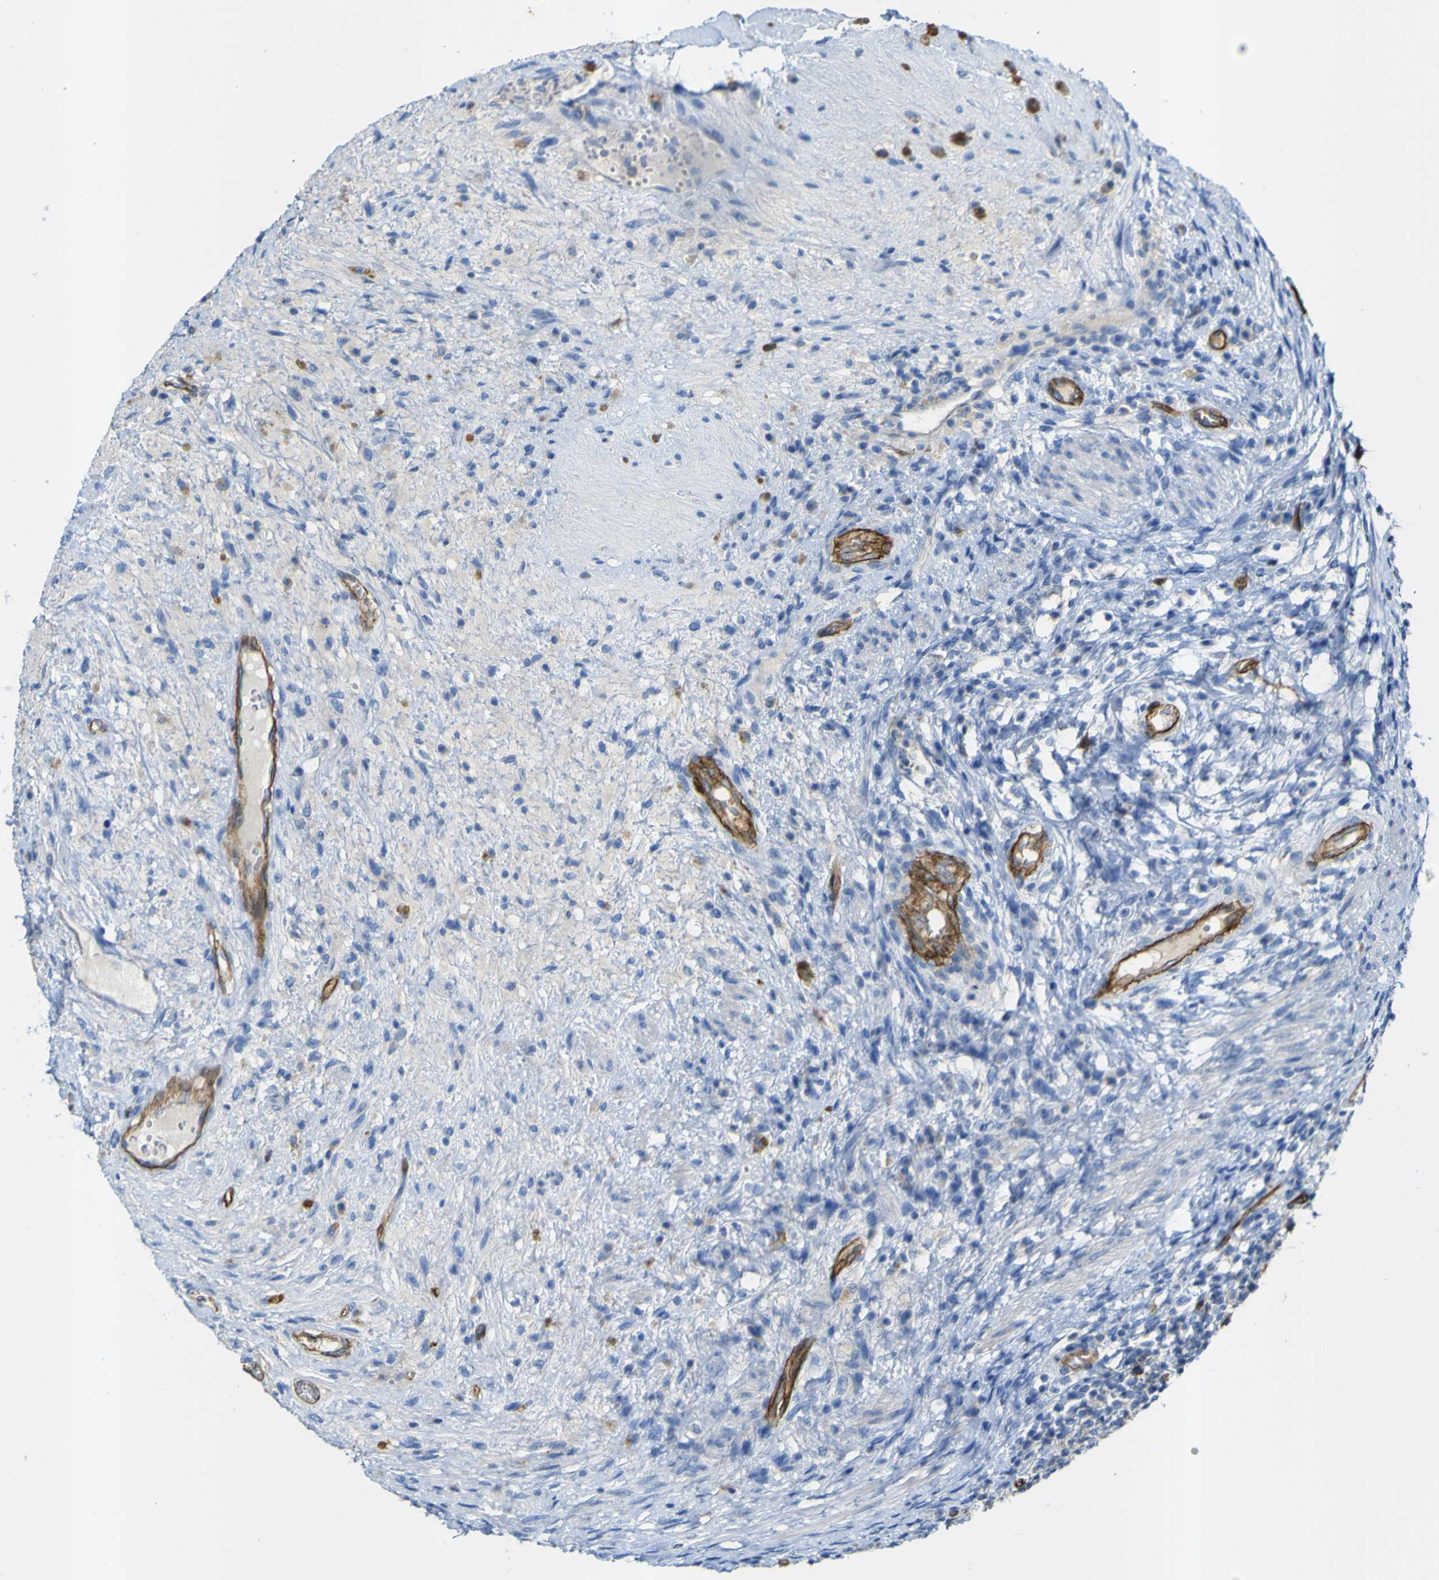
{"staining": {"intensity": "negative", "quantity": "none", "location": "none"}, "tissue": "testis cancer", "cell_type": "Tumor cells", "image_type": "cancer", "snomed": [{"axis": "morphology", "description": "Carcinoma, Embryonal, NOS"}, {"axis": "topography", "description": "Testis"}], "caption": "An IHC histopathology image of testis cancer is shown. There is no staining in tumor cells of testis cancer.", "gene": "CD93", "patient": {"sex": "male", "age": 26}}